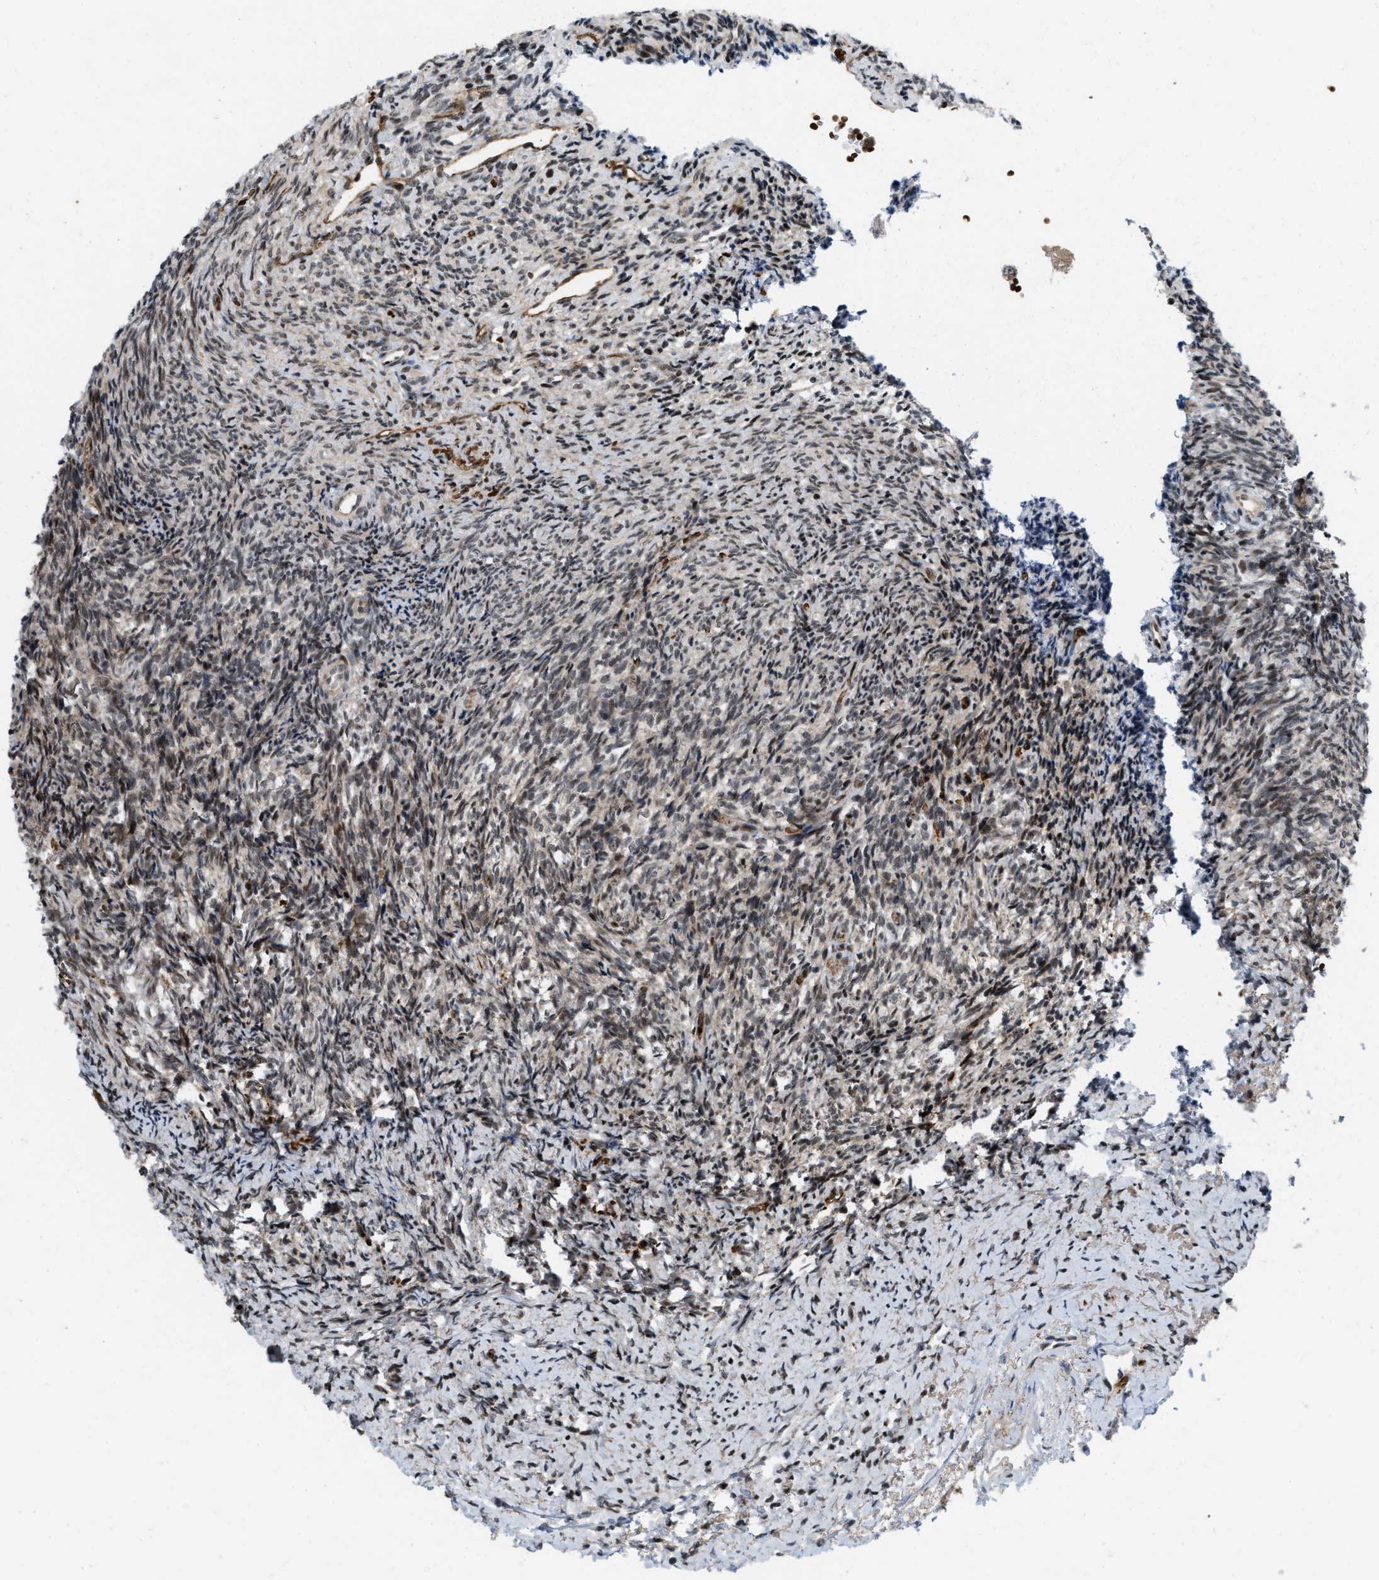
{"staining": {"intensity": "moderate", "quantity": ">75%", "location": "cytoplasmic/membranous,nuclear"}, "tissue": "ovary", "cell_type": "Follicle cells", "image_type": "normal", "snomed": [{"axis": "morphology", "description": "Normal tissue, NOS"}, {"axis": "topography", "description": "Ovary"}], "caption": "The immunohistochemical stain highlights moderate cytoplasmic/membranous,nuclear expression in follicle cells of unremarkable ovary.", "gene": "ANKRD11", "patient": {"sex": "female", "age": 41}}